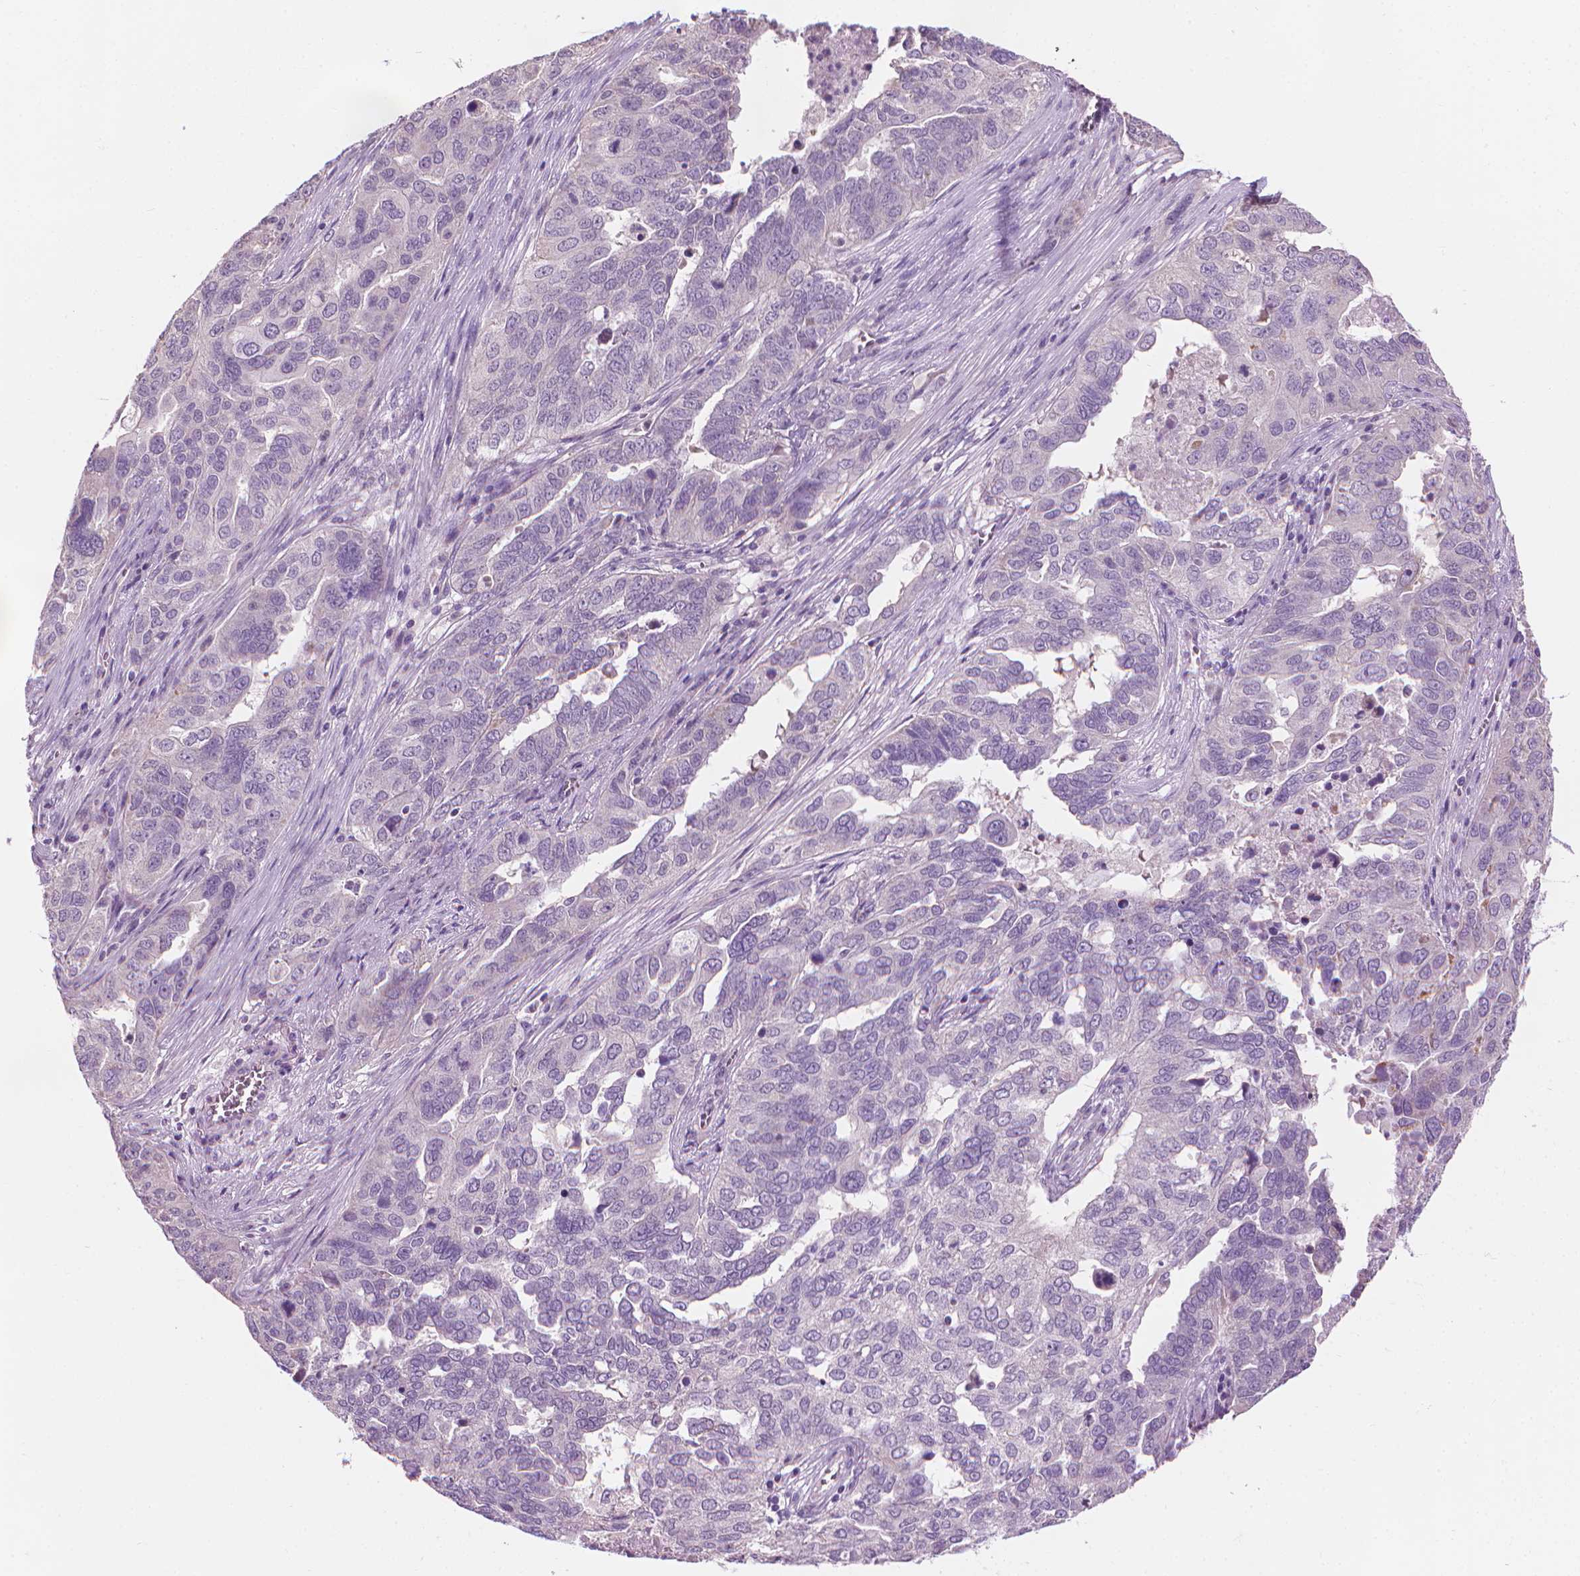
{"staining": {"intensity": "negative", "quantity": "none", "location": "none"}, "tissue": "ovarian cancer", "cell_type": "Tumor cells", "image_type": "cancer", "snomed": [{"axis": "morphology", "description": "Carcinoma, endometroid"}, {"axis": "topography", "description": "Soft tissue"}, {"axis": "topography", "description": "Ovary"}], "caption": "Immunohistochemistry of ovarian cancer (endometroid carcinoma) shows no positivity in tumor cells.", "gene": "CFAP126", "patient": {"sex": "female", "age": 52}}